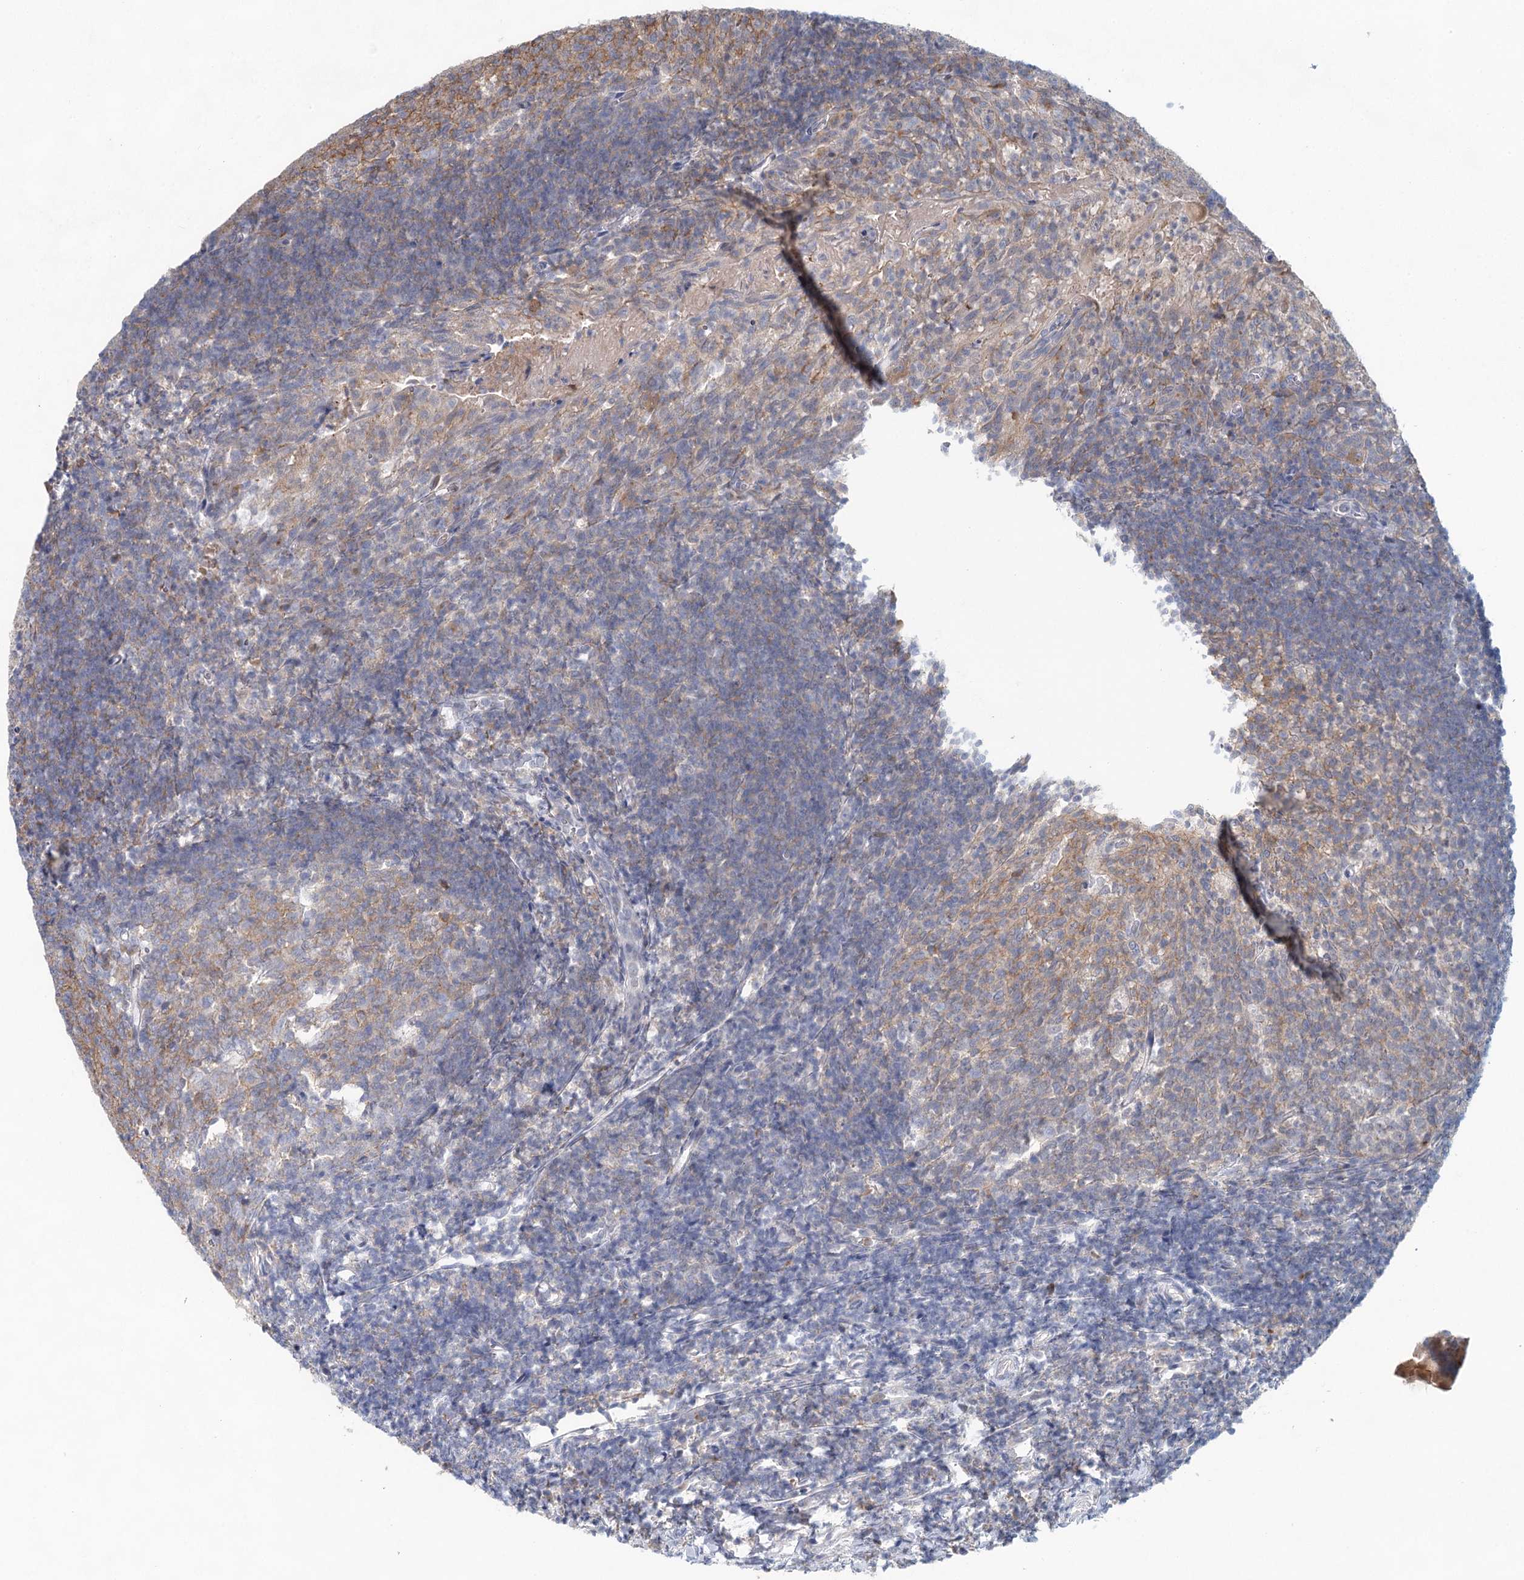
{"staining": {"intensity": "moderate", "quantity": "<25%", "location": "cytoplasmic/membranous"}, "tissue": "tonsil", "cell_type": "Germinal center cells", "image_type": "normal", "snomed": [{"axis": "morphology", "description": "Normal tissue, NOS"}, {"axis": "topography", "description": "Tonsil"}], "caption": "Protein expression analysis of unremarkable human tonsil reveals moderate cytoplasmic/membranous staining in approximately <25% of germinal center cells. (DAB (3,3'-diaminobenzidine) IHC with brightfield microscopy, high magnification).", "gene": "BLTP1", "patient": {"sex": "female", "age": 10}}